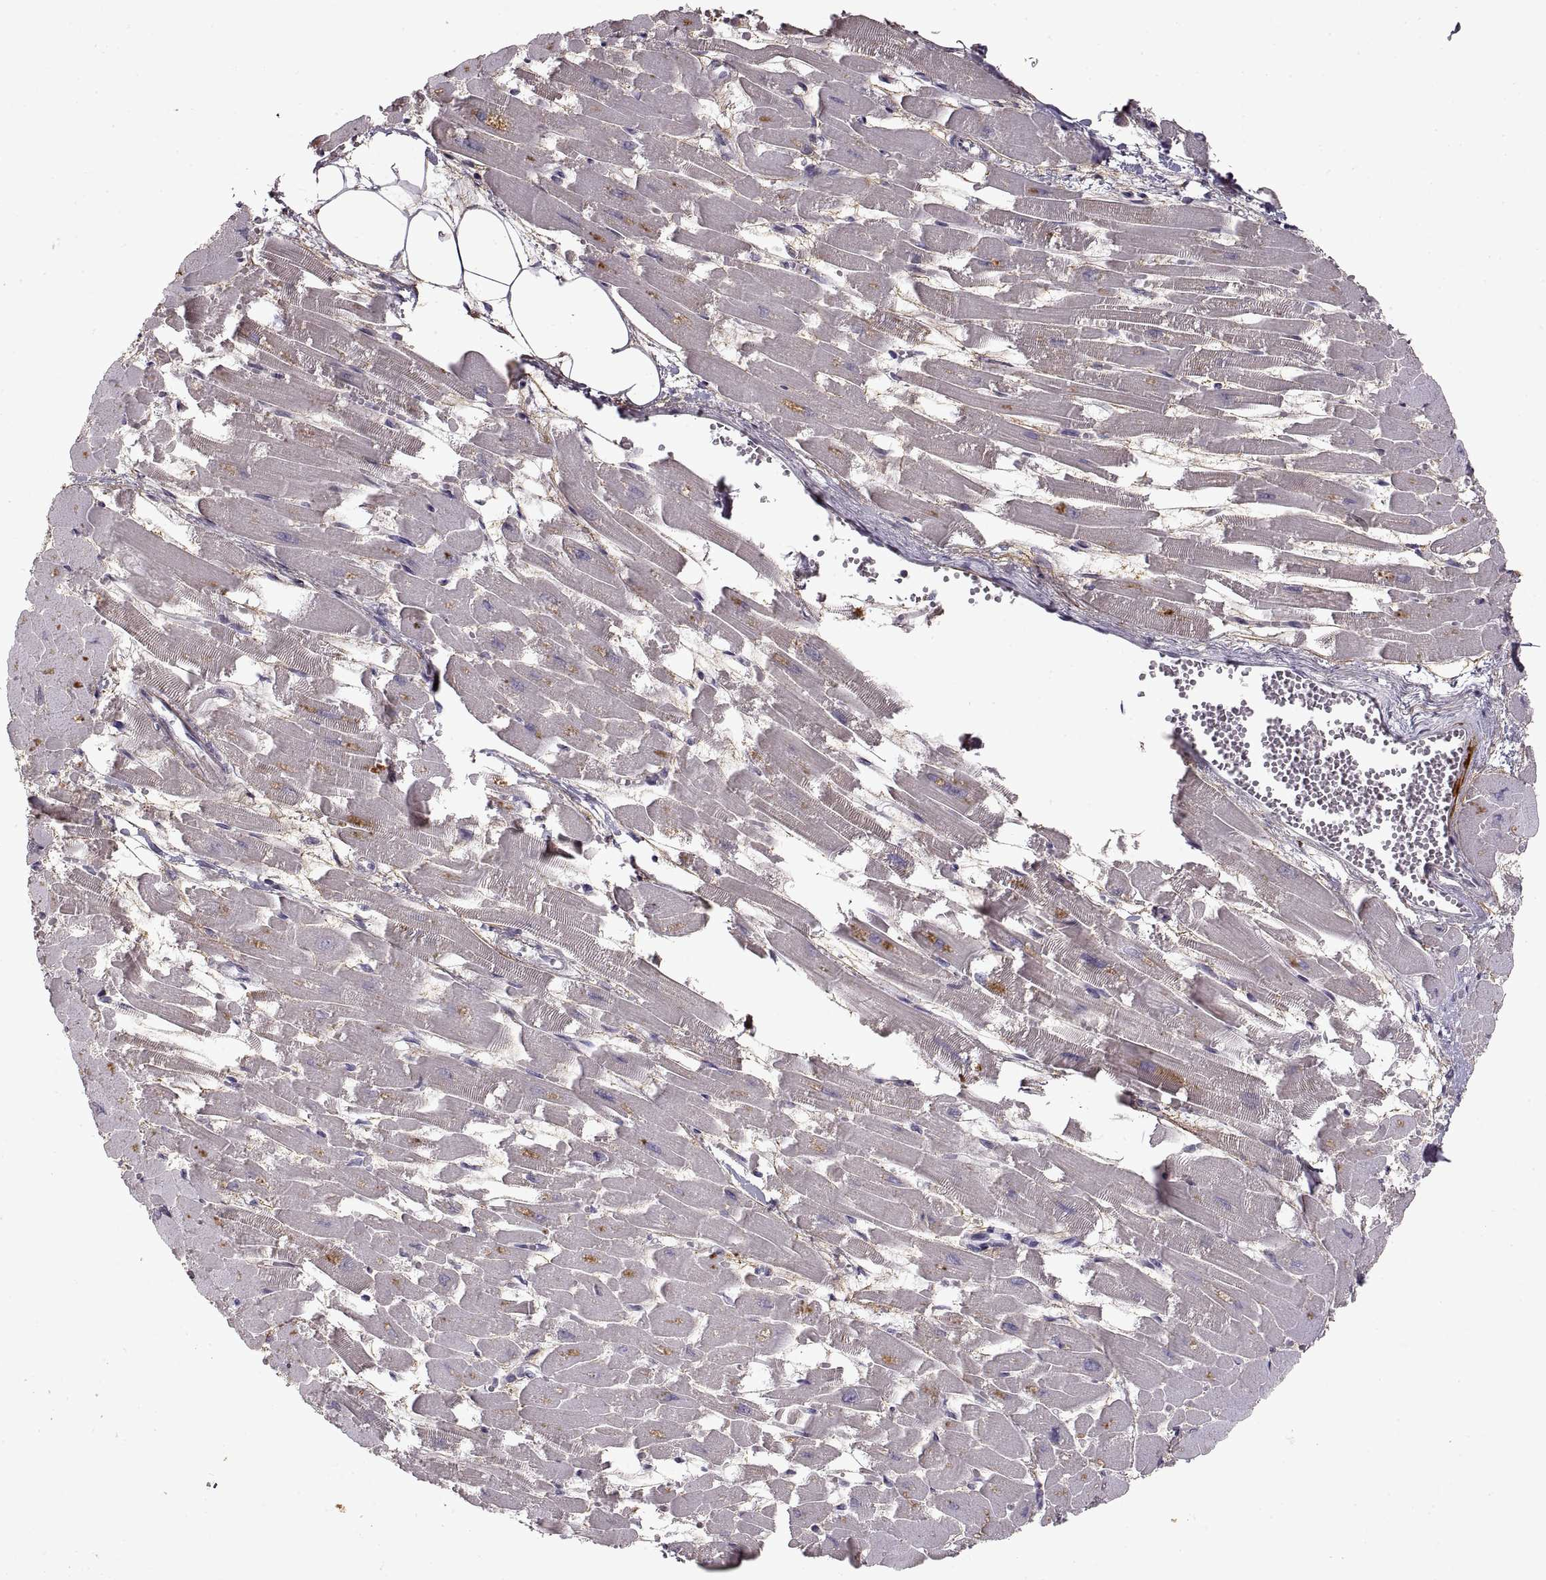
{"staining": {"intensity": "negative", "quantity": "none", "location": "none"}, "tissue": "heart muscle", "cell_type": "Cardiomyocytes", "image_type": "normal", "snomed": [{"axis": "morphology", "description": "Normal tissue, NOS"}, {"axis": "topography", "description": "Heart"}], "caption": "DAB immunohistochemical staining of normal human heart muscle exhibits no significant staining in cardiomyocytes. Brightfield microscopy of immunohistochemistry (IHC) stained with DAB (3,3'-diaminobenzidine) (brown) and hematoxylin (blue), captured at high magnification.", "gene": "ADAM11", "patient": {"sex": "female", "age": 52}}